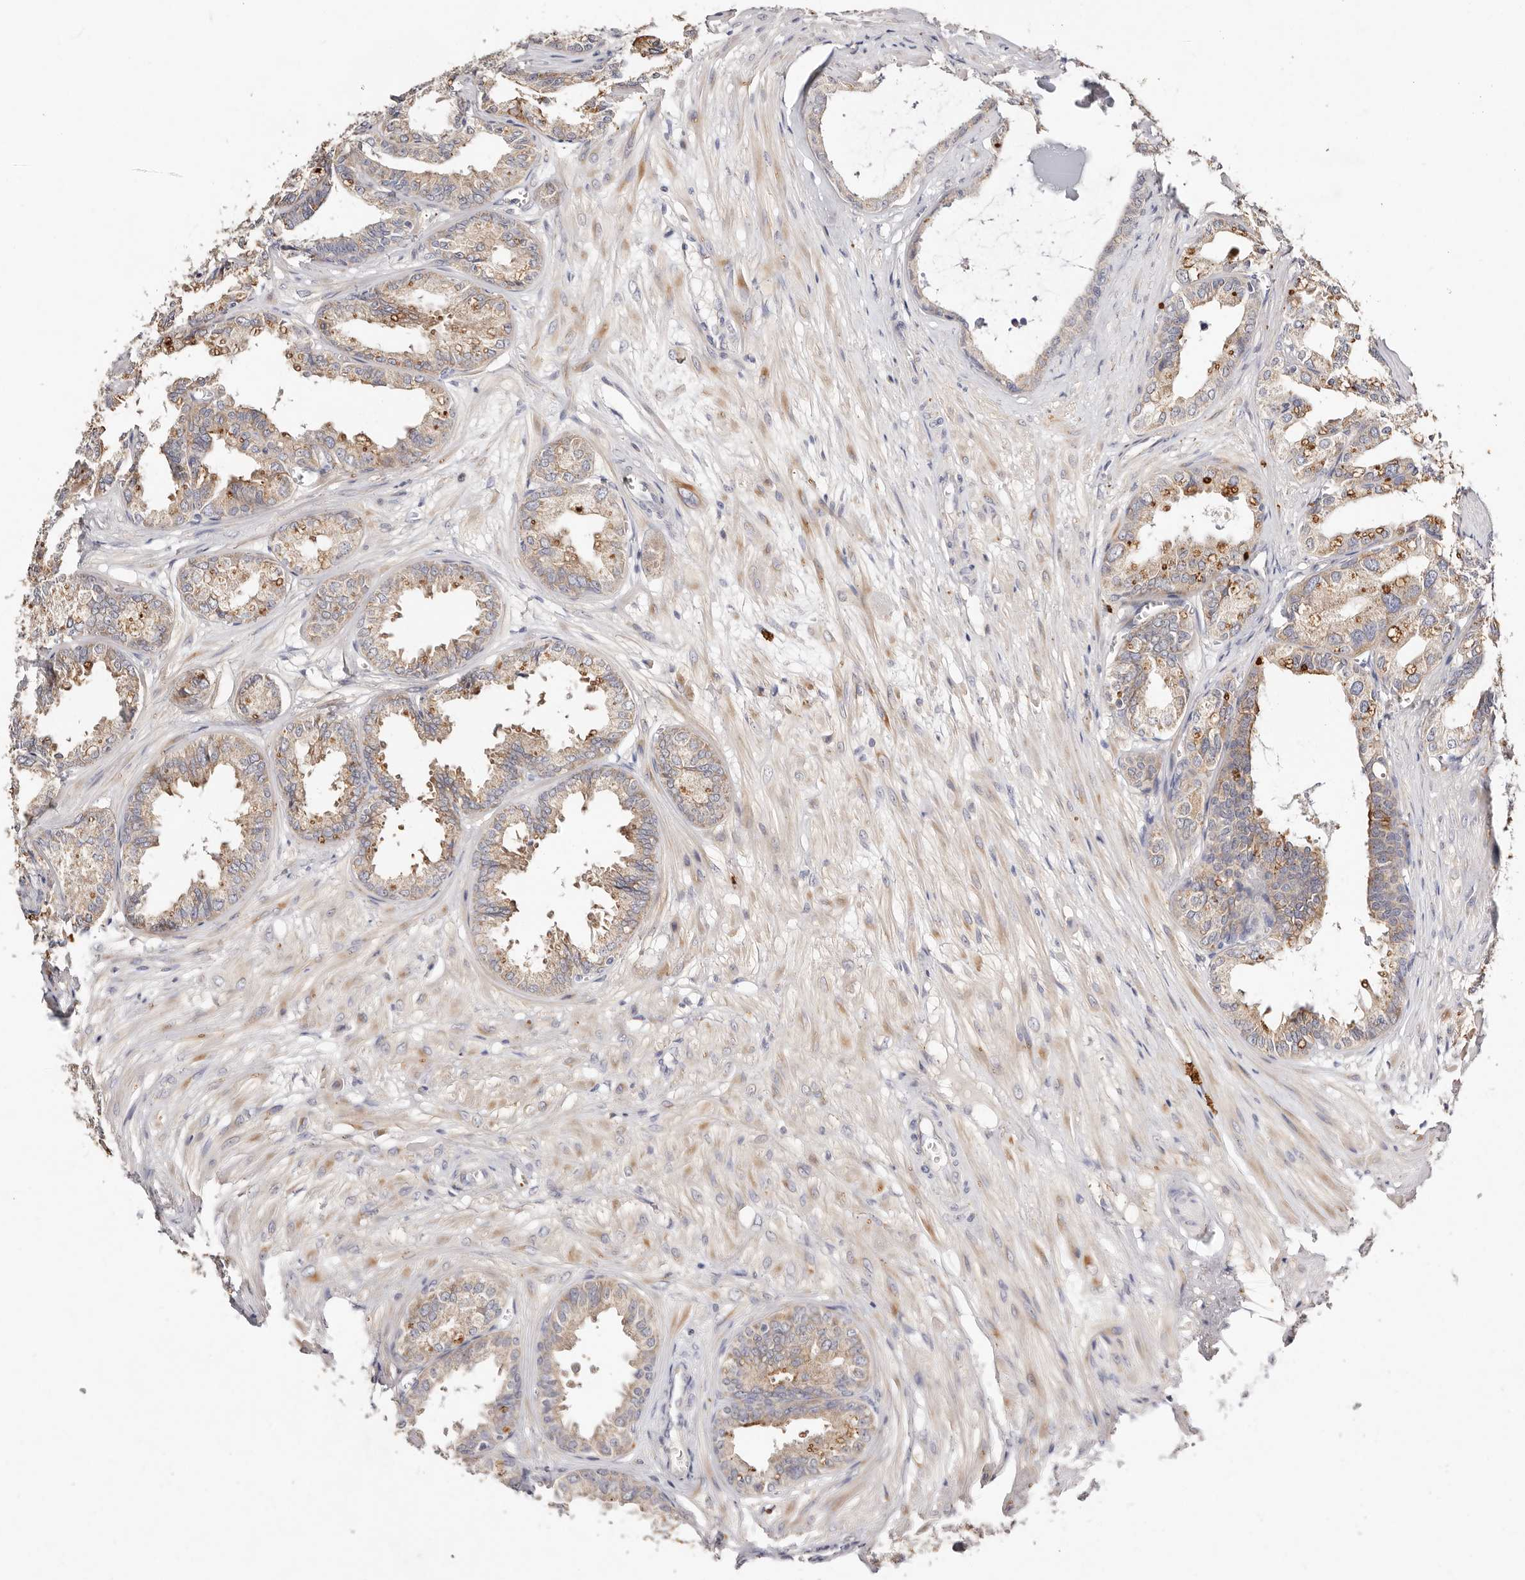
{"staining": {"intensity": "moderate", "quantity": ">75%", "location": "cytoplasmic/membranous"}, "tissue": "seminal vesicle", "cell_type": "Glandular cells", "image_type": "normal", "snomed": [{"axis": "morphology", "description": "Normal tissue, NOS"}, {"axis": "topography", "description": "Prostate"}, {"axis": "topography", "description": "Seminal veicle"}], "caption": "Immunohistochemical staining of unremarkable human seminal vesicle shows >75% levels of moderate cytoplasmic/membranous protein staining in approximately >75% of glandular cells. (Brightfield microscopy of DAB IHC at high magnification).", "gene": "VIPAS39", "patient": {"sex": "male", "age": 51}}